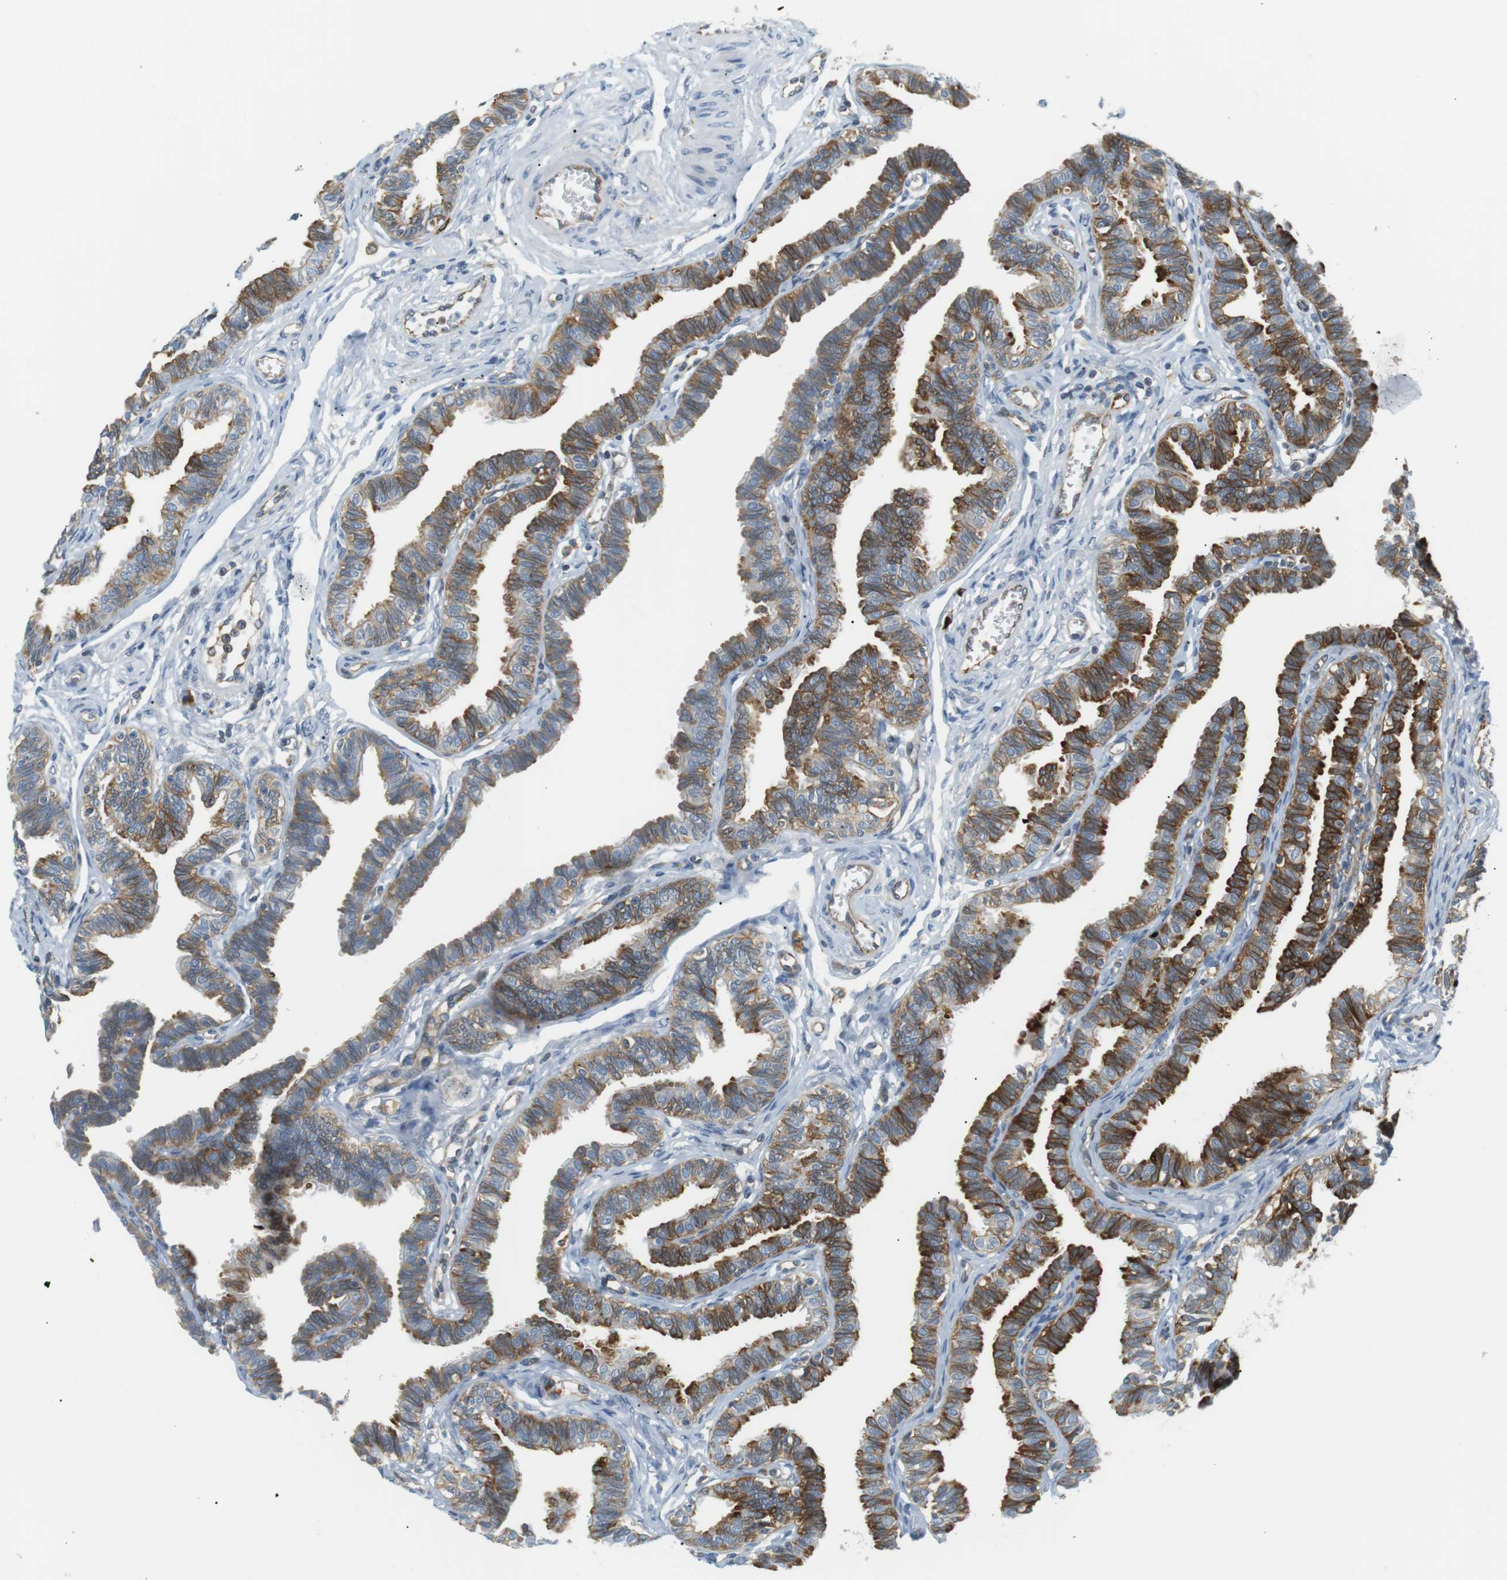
{"staining": {"intensity": "moderate", "quantity": ">75%", "location": "cytoplasmic/membranous"}, "tissue": "fallopian tube", "cell_type": "Glandular cells", "image_type": "normal", "snomed": [{"axis": "morphology", "description": "Normal tissue, NOS"}, {"axis": "topography", "description": "Fallopian tube"}, {"axis": "topography", "description": "Ovary"}], "caption": "Fallopian tube stained for a protein exhibits moderate cytoplasmic/membranous positivity in glandular cells. The protein of interest is shown in brown color, while the nuclei are stained blue.", "gene": "TMEM200A", "patient": {"sex": "female", "age": 23}}